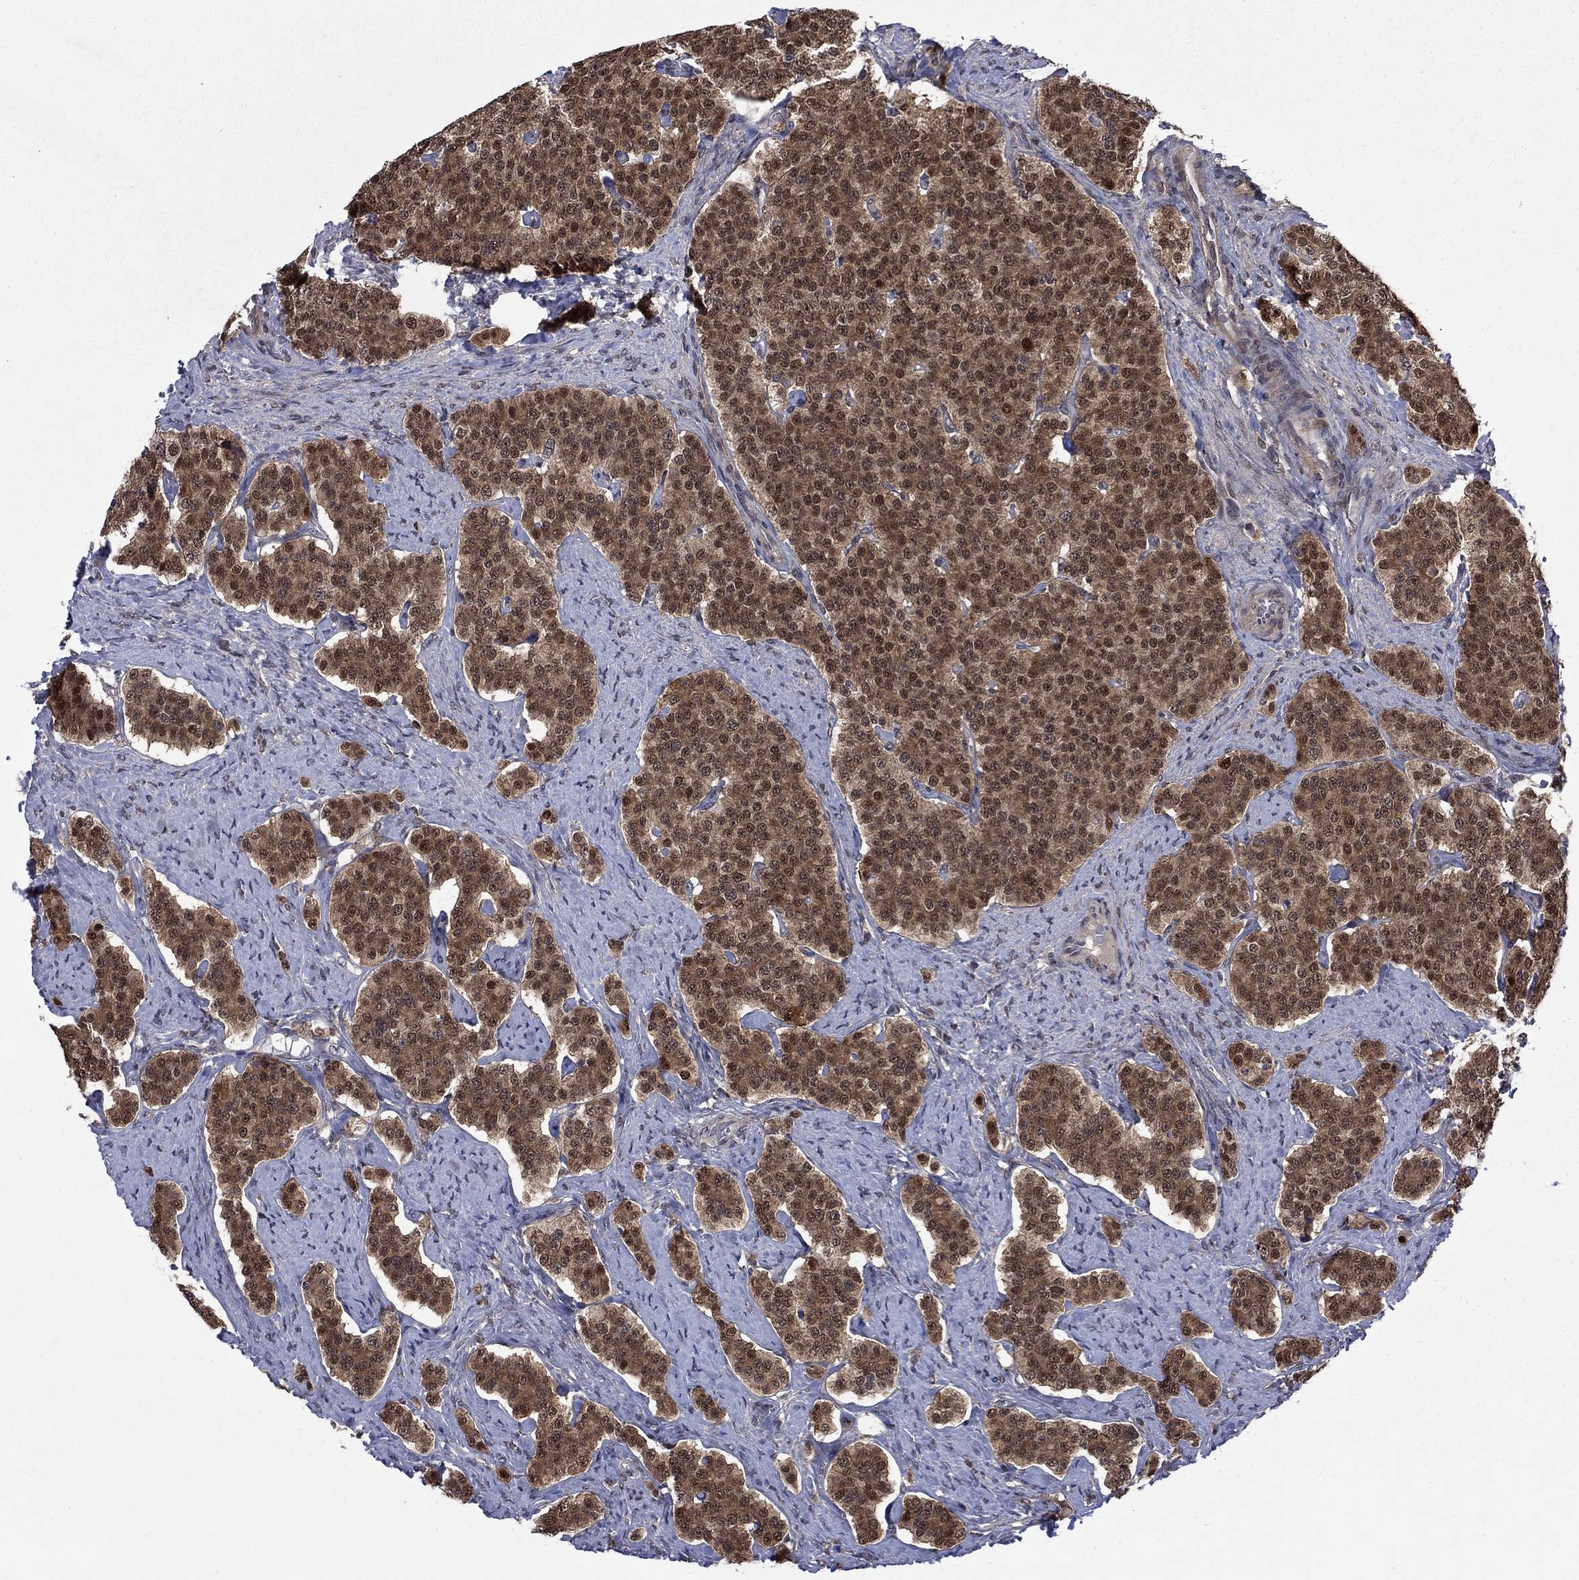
{"staining": {"intensity": "moderate", "quantity": ">75%", "location": "cytoplasmic/membranous,nuclear"}, "tissue": "carcinoid", "cell_type": "Tumor cells", "image_type": "cancer", "snomed": [{"axis": "morphology", "description": "Carcinoid, malignant, NOS"}, {"axis": "topography", "description": "Small intestine"}], "caption": "About >75% of tumor cells in human carcinoid show moderate cytoplasmic/membranous and nuclear protein expression as visualized by brown immunohistochemical staining.", "gene": "IAH1", "patient": {"sex": "female", "age": 58}}